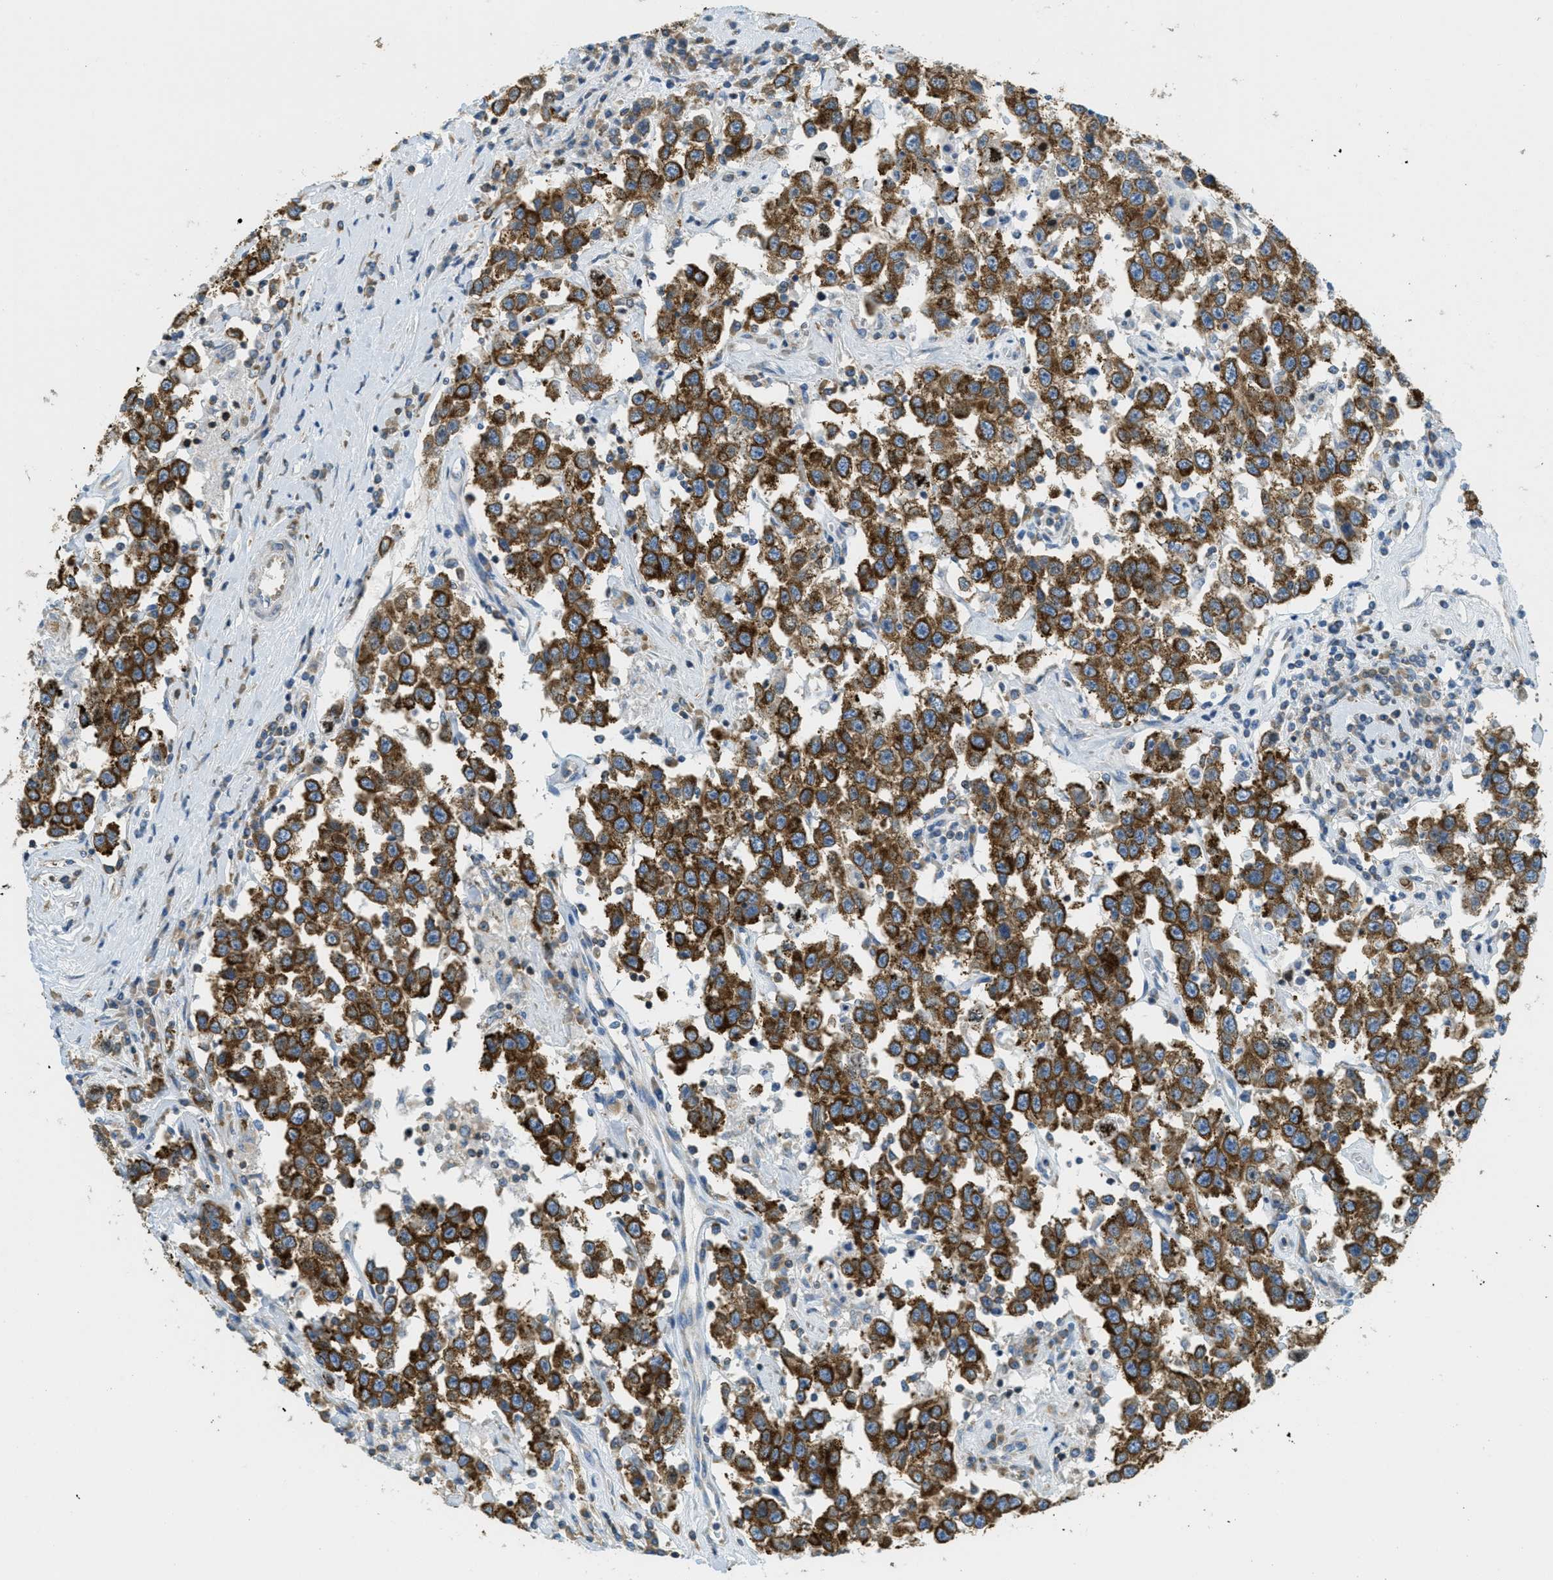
{"staining": {"intensity": "strong", "quantity": ">75%", "location": "cytoplasmic/membranous"}, "tissue": "testis cancer", "cell_type": "Tumor cells", "image_type": "cancer", "snomed": [{"axis": "morphology", "description": "Seminoma, NOS"}, {"axis": "topography", "description": "Testis"}], "caption": "Immunohistochemical staining of testis seminoma shows high levels of strong cytoplasmic/membranous staining in about >75% of tumor cells. Nuclei are stained in blue.", "gene": "ABCF1", "patient": {"sex": "male", "age": 41}}